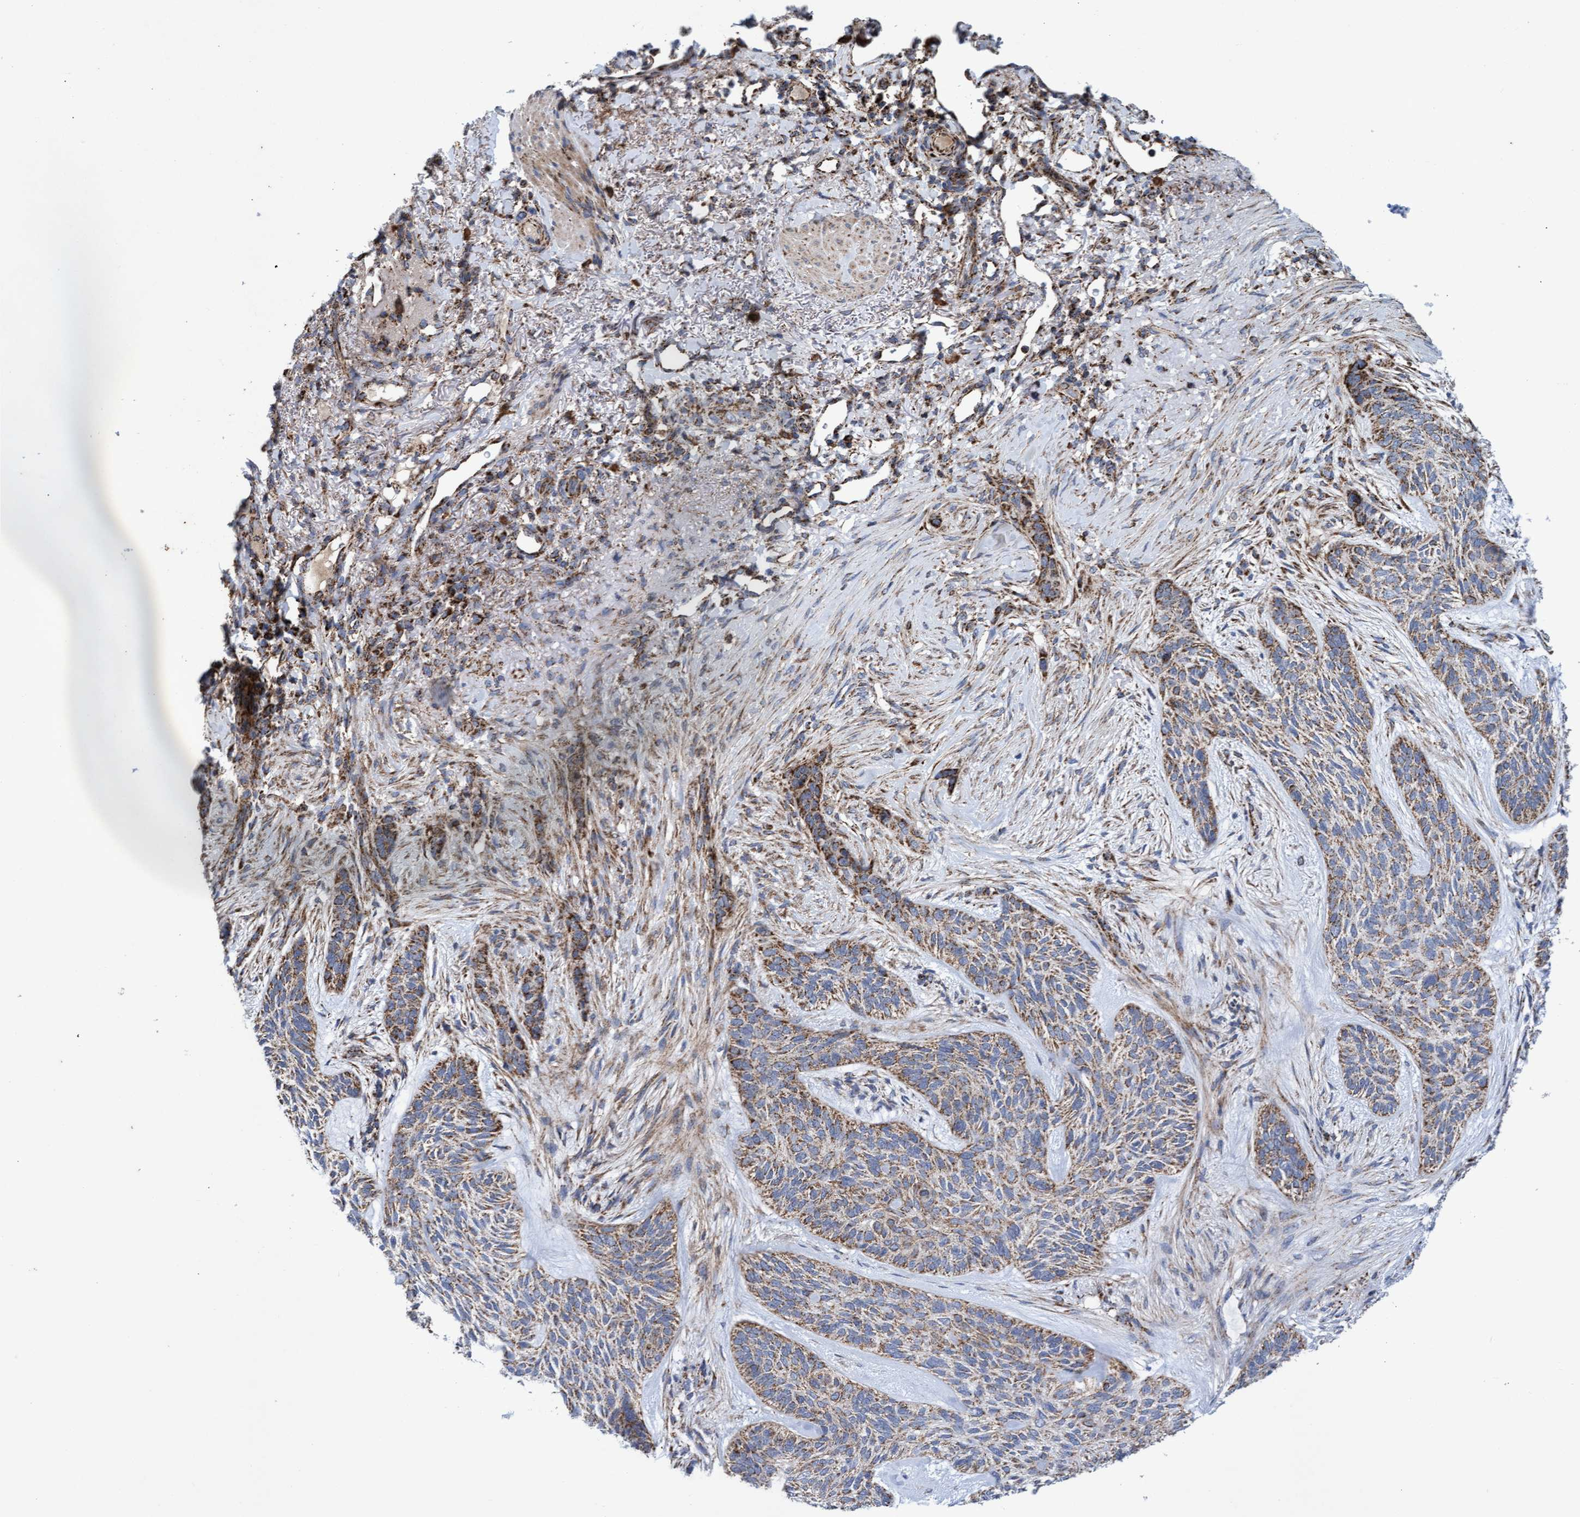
{"staining": {"intensity": "moderate", "quantity": ">75%", "location": "cytoplasmic/membranous"}, "tissue": "skin cancer", "cell_type": "Tumor cells", "image_type": "cancer", "snomed": [{"axis": "morphology", "description": "Basal cell carcinoma"}, {"axis": "topography", "description": "Skin"}], "caption": "Immunohistochemical staining of skin basal cell carcinoma displays medium levels of moderate cytoplasmic/membranous positivity in approximately >75% of tumor cells.", "gene": "MRPL38", "patient": {"sex": "male", "age": 55}}